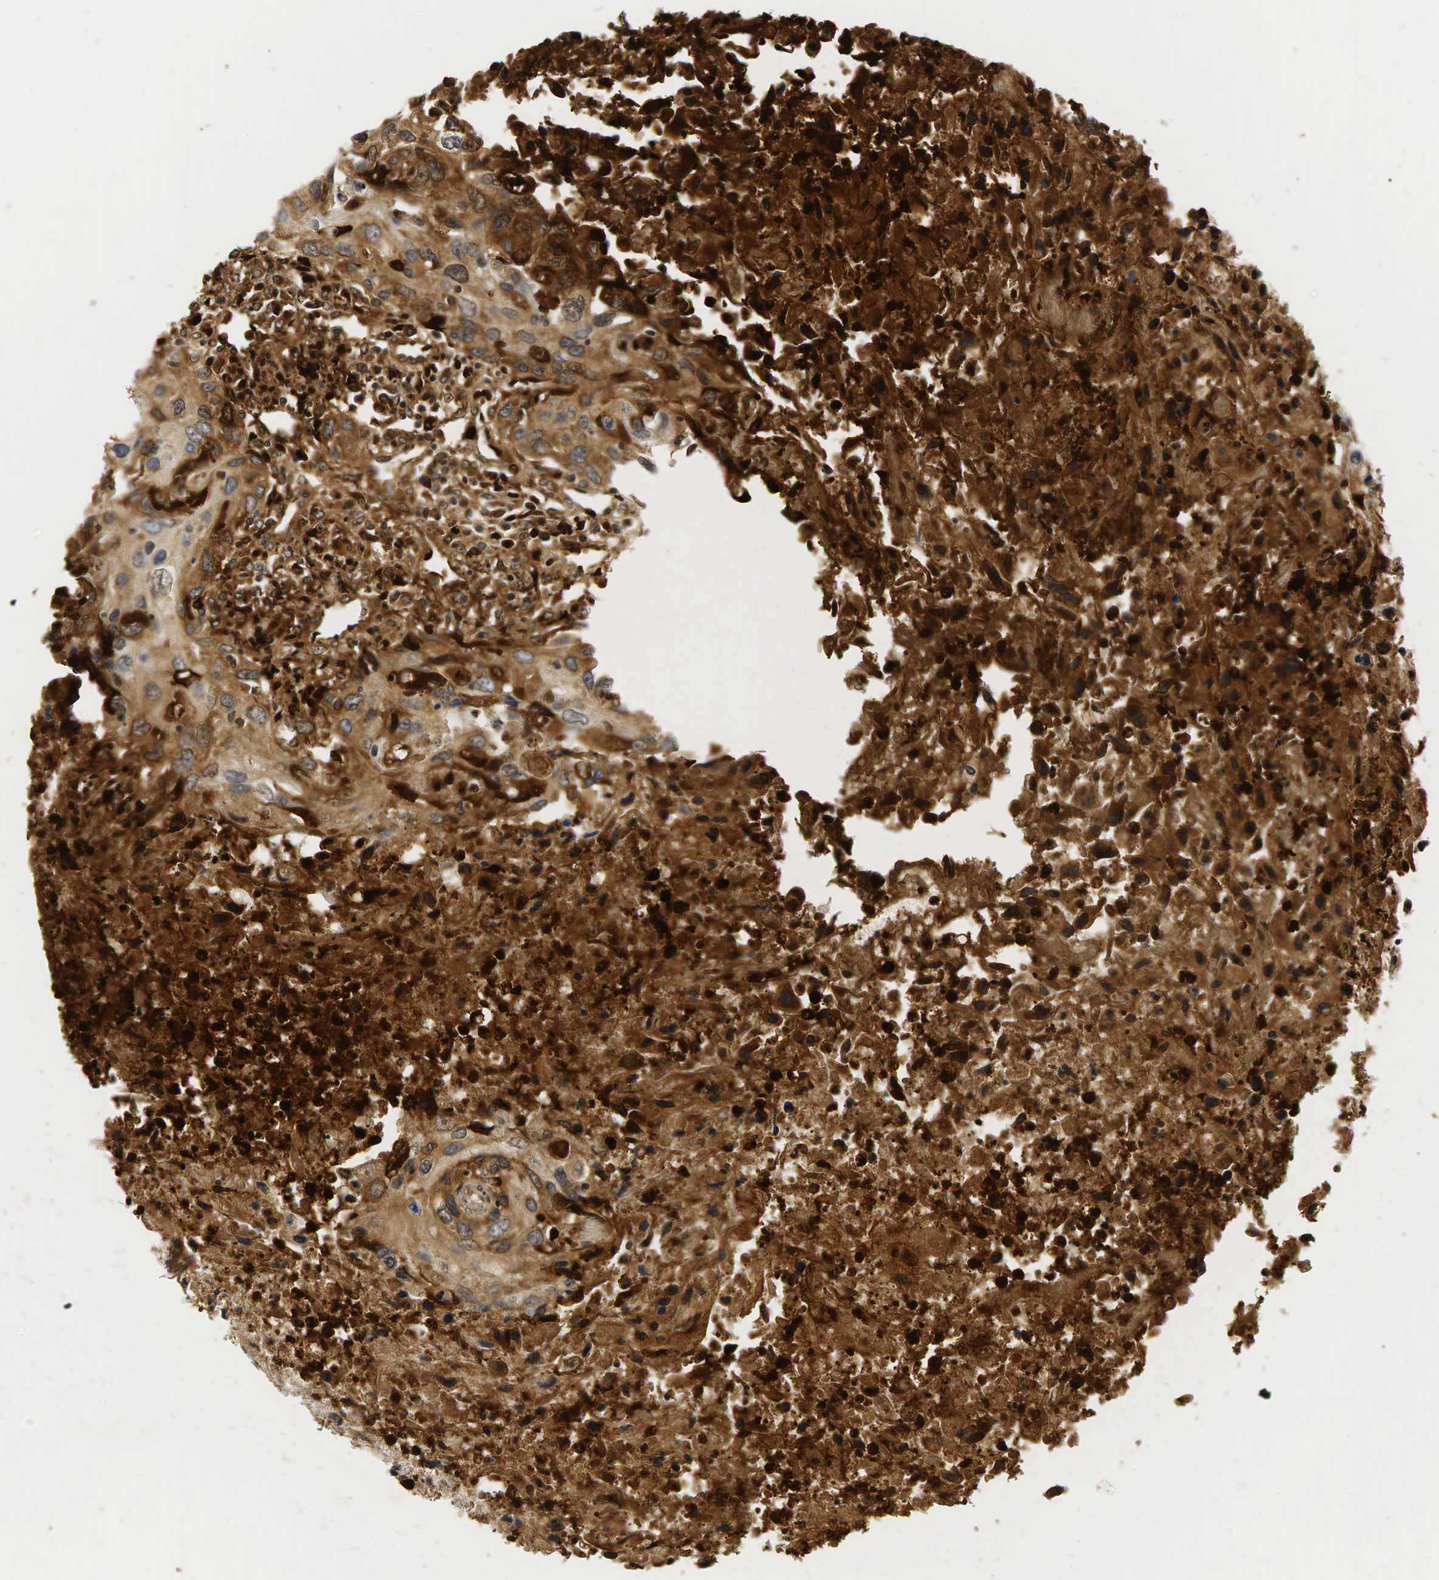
{"staining": {"intensity": "strong", "quantity": ">75%", "location": "cytoplasmic/membranous"}, "tissue": "urothelial cancer", "cell_type": "Tumor cells", "image_type": "cancer", "snomed": [{"axis": "morphology", "description": "Urothelial carcinoma, High grade"}, {"axis": "topography", "description": "Urinary bladder"}], "caption": "This photomicrograph demonstrates immunohistochemistry staining of high-grade urothelial carcinoma, with high strong cytoplasmic/membranous staining in approximately >75% of tumor cells.", "gene": "LYZ", "patient": {"sex": "male", "age": 71}}